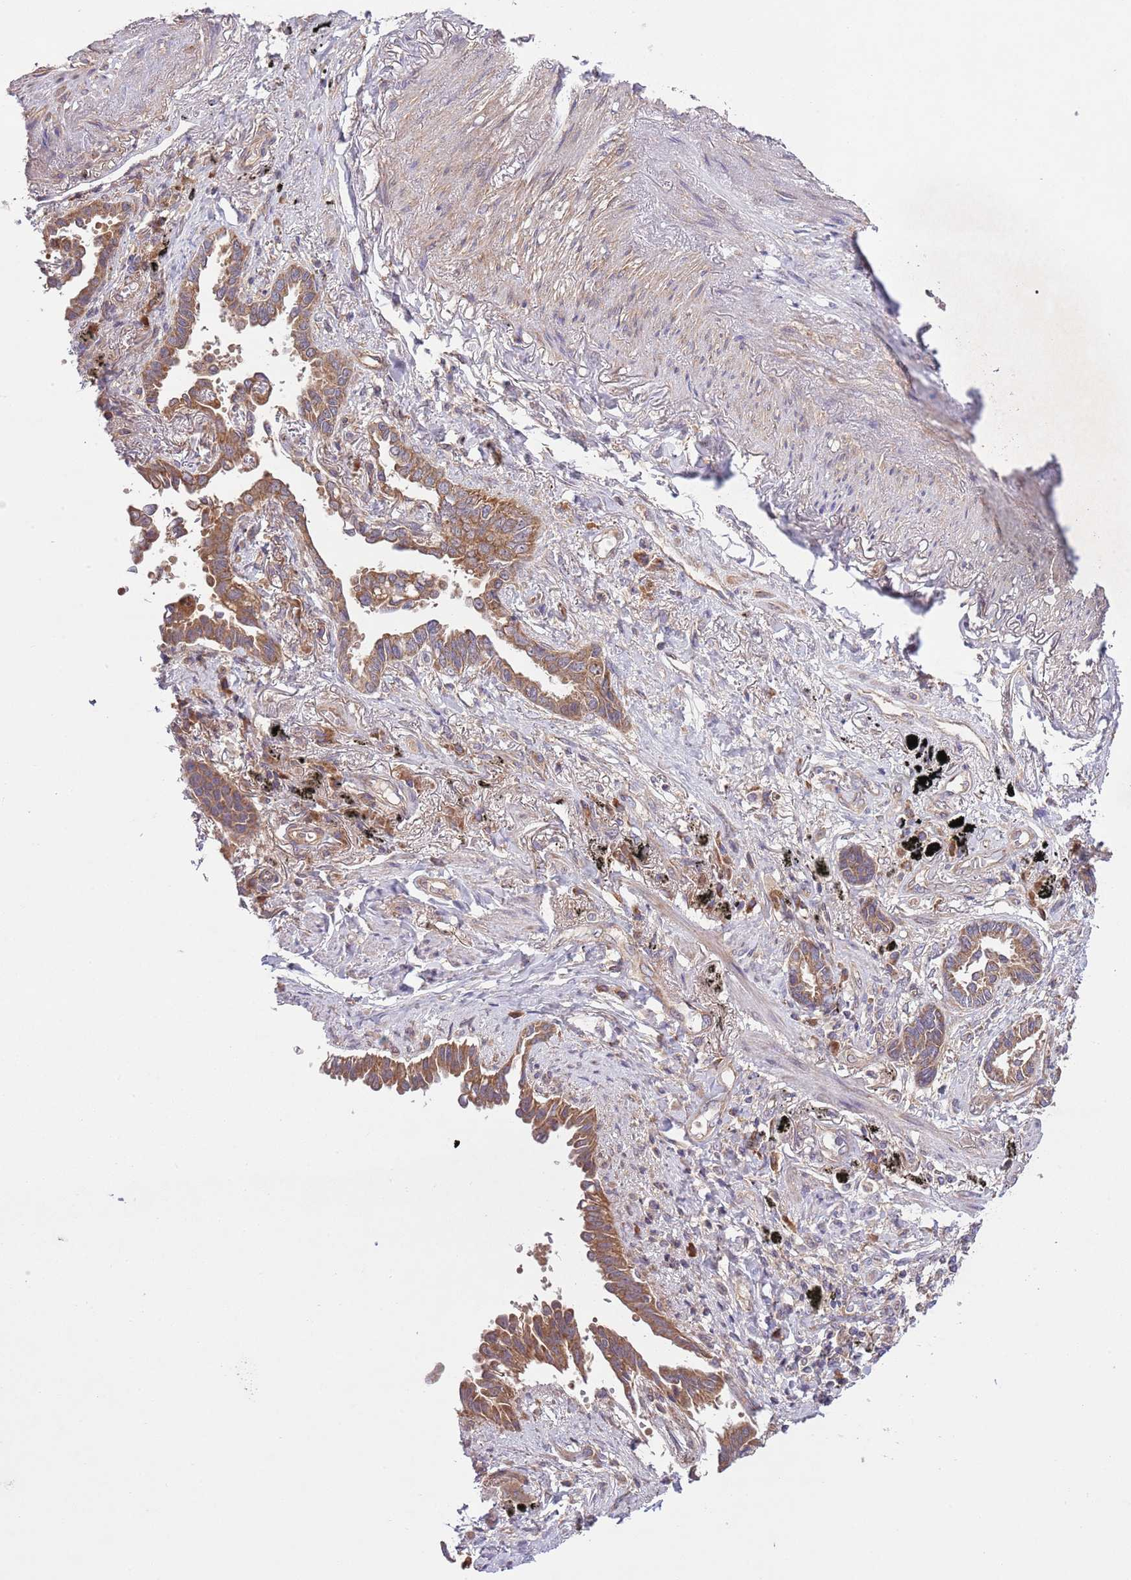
{"staining": {"intensity": "moderate", "quantity": ">75%", "location": "cytoplasmic/membranous"}, "tissue": "lung cancer", "cell_type": "Tumor cells", "image_type": "cancer", "snomed": [{"axis": "morphology", "description": "Adenocarcinoma, NOS"}, {"axis": "topography", "description": "Lung"}], "caption": "The photomicrograph demonstrates immunohistochemical staining of lung cancer (adenocarcinoma). There is moderate cytoplasmic/membranous positivity is identified in about >75% of tumor cells.", "gene": "MFNG", "patient": {"sex": "male", "age": 67}}